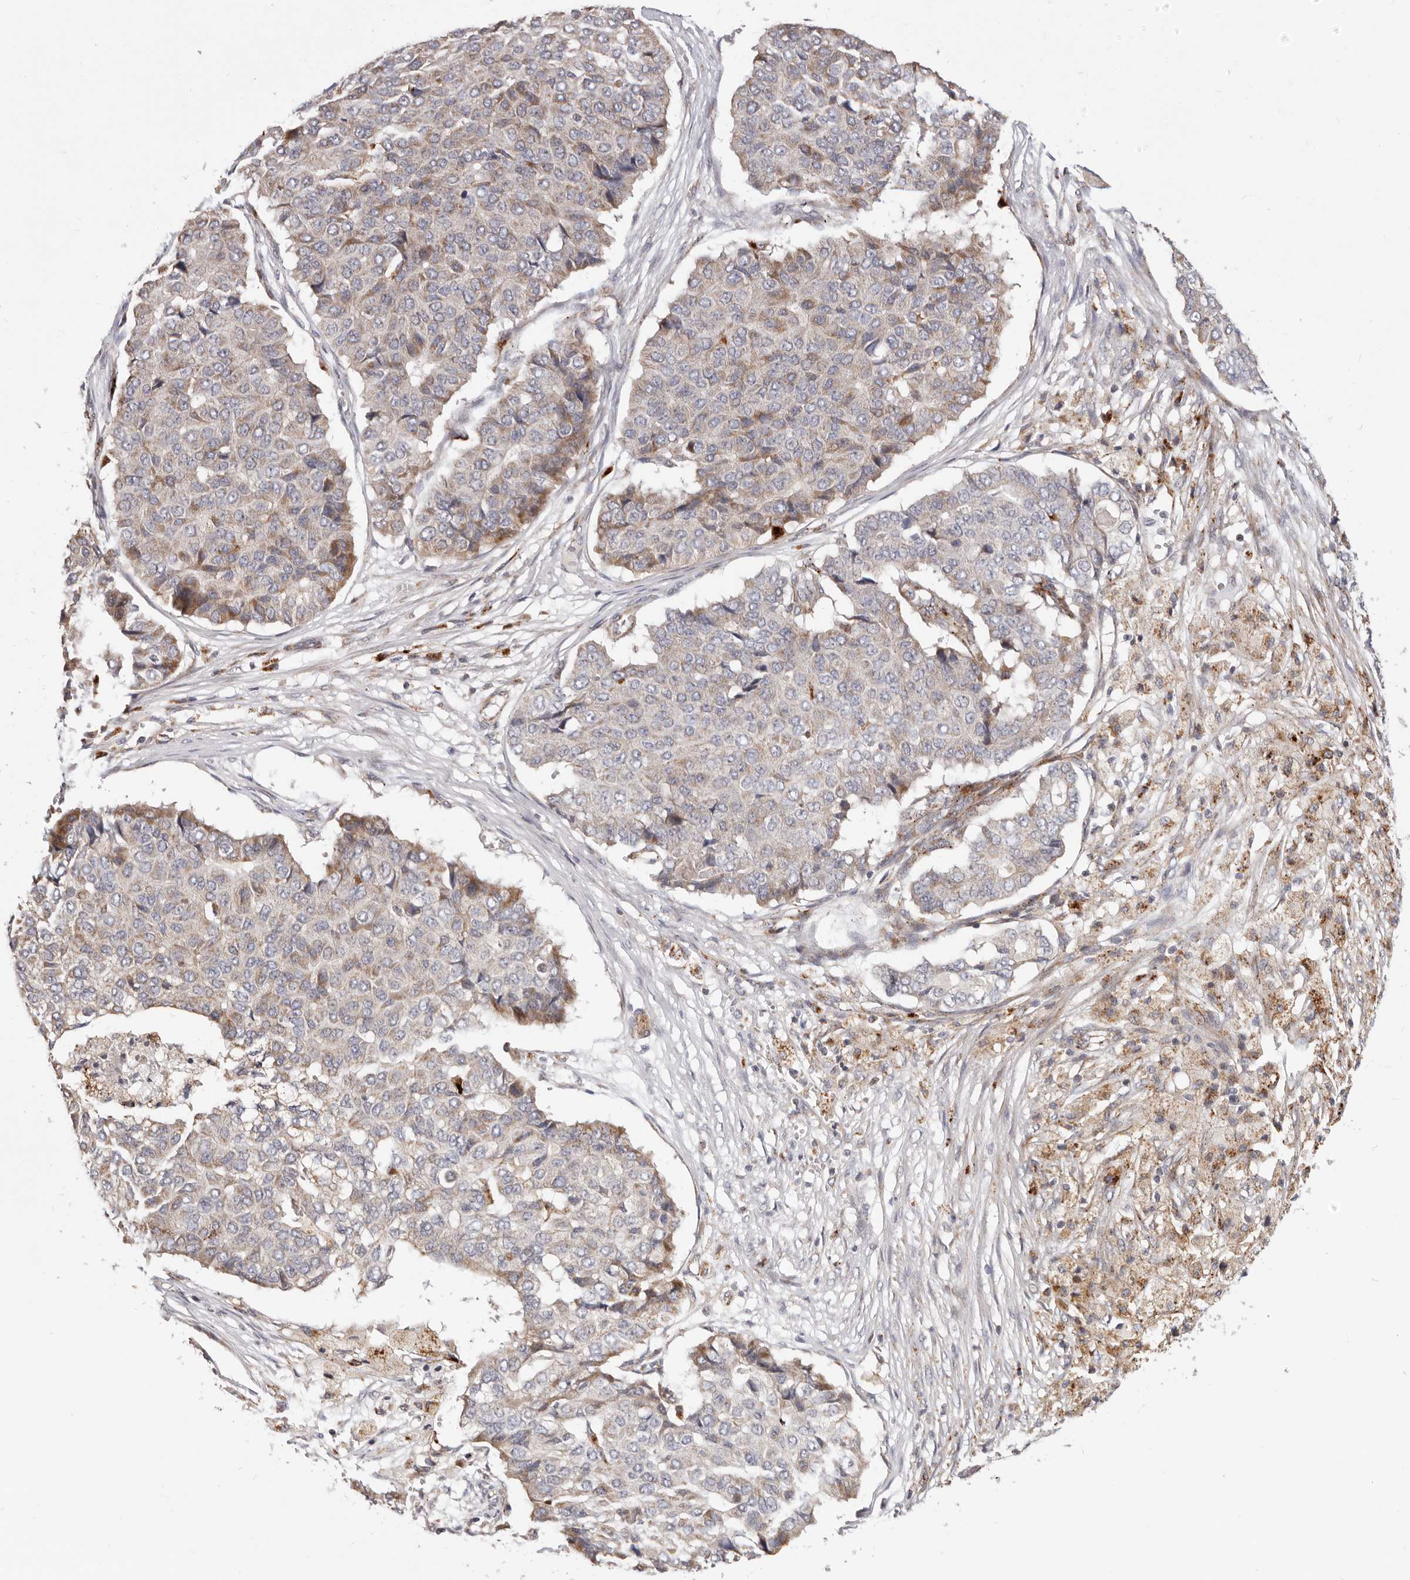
{"staining": {"intensity": "weak", "quantity": "<25%", "location": "cytoplasmic/membranous"}, "tissue": "pancreatic cancer", "cell_type": "Tumor cells", "image_type": "cancer", "snomed": [{"axis": "morphology", "description": "Adenocarcinoma, NOS"}, {"axis": "topography", "description": "Pancreas"}], "caption": "Immunohistochemistry (IHC) image of neoplastic tissue: pancreatic cancer (adenocarcinoma) stained with DAB exhibits no significant protein staining in tumor cells.", "gene": "TOR3A", "patient": {"sex": "male", "age": 50}}